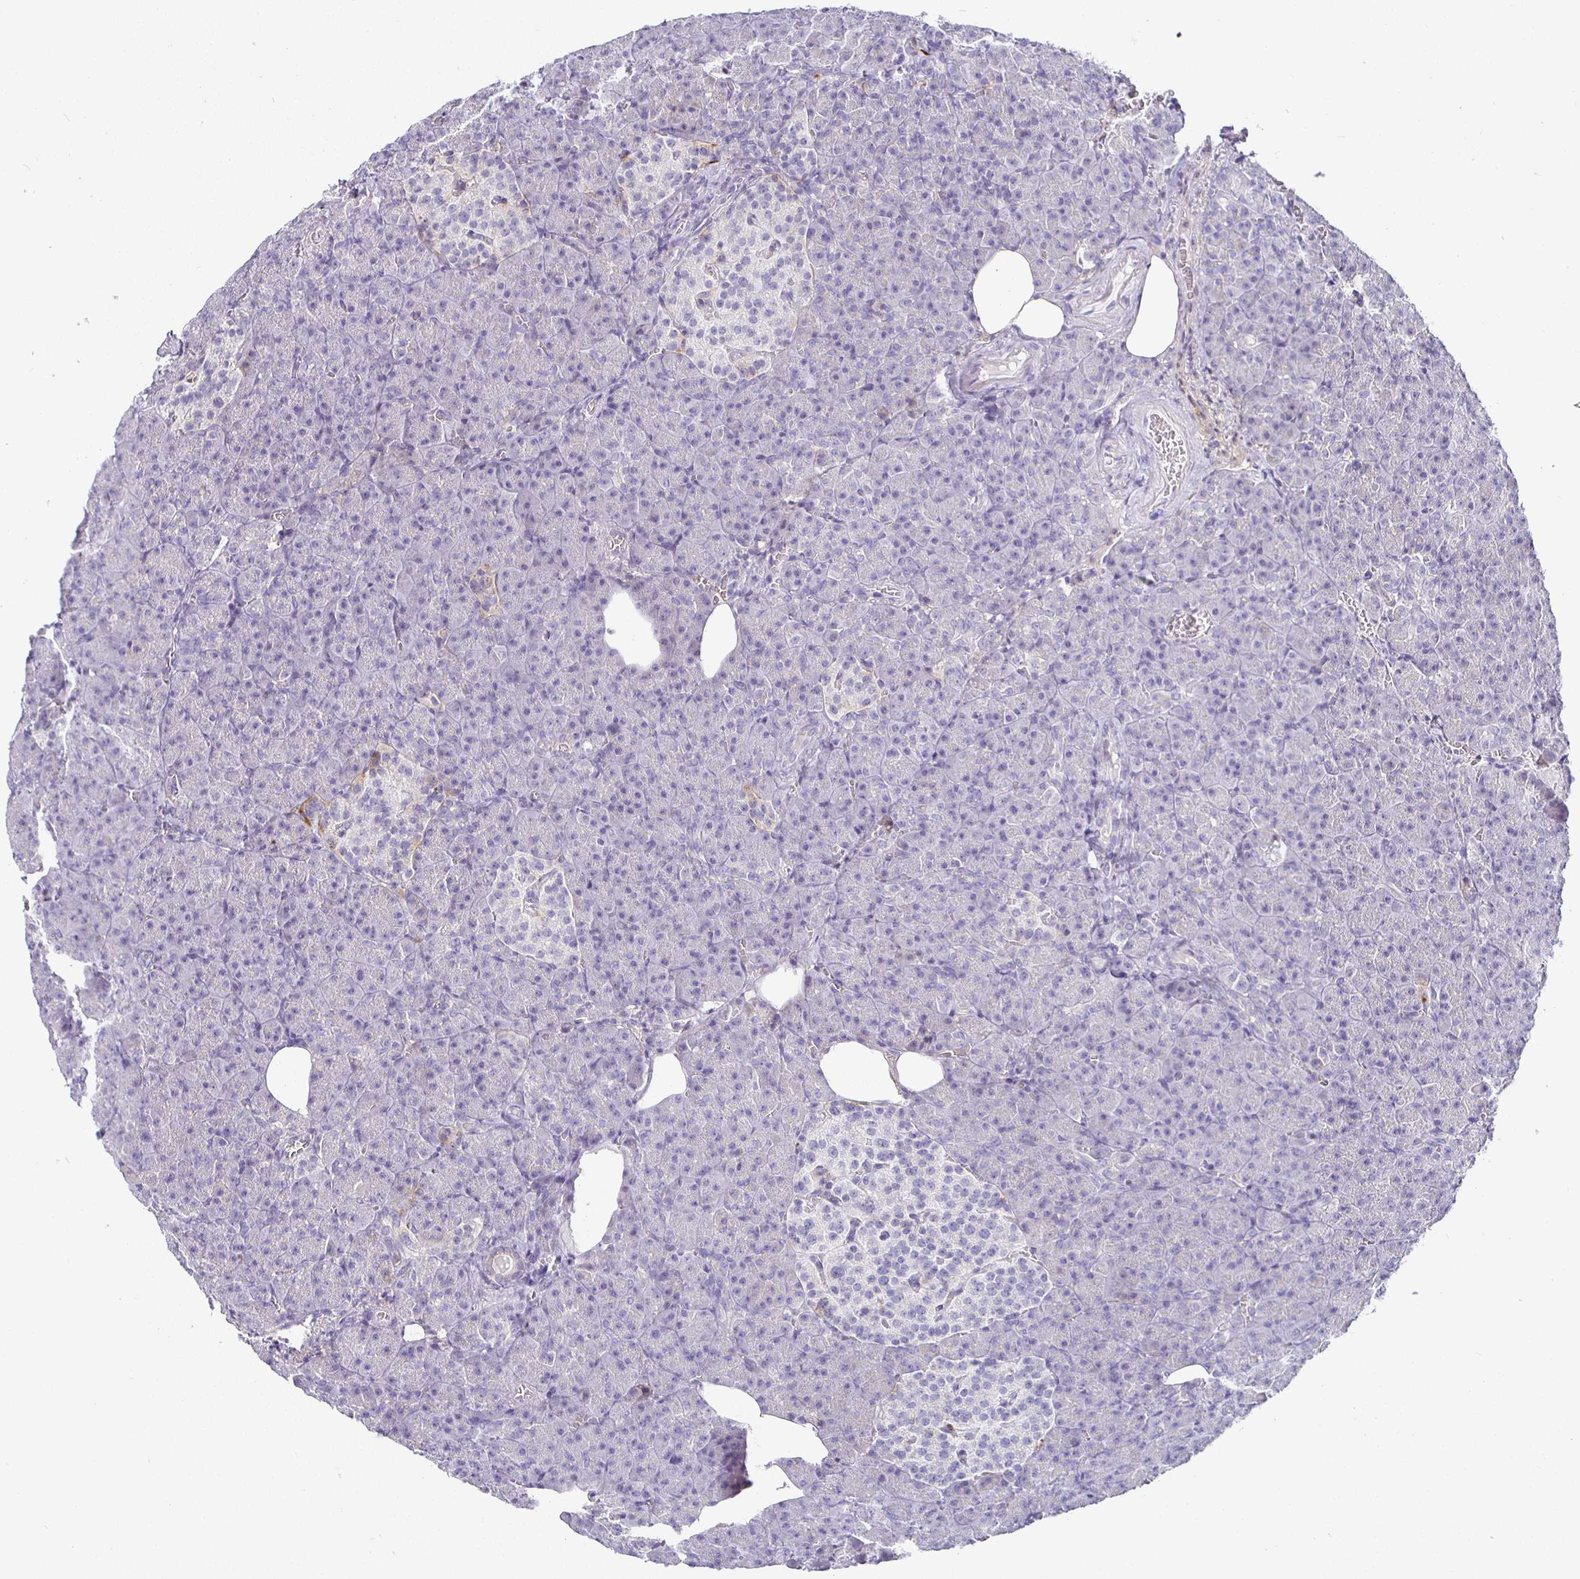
{"staining": {"intensity": "negative", "quantity": "none", "location": "none"}, "tissue": "pancreas", "cell_type": "Exocrine glandular cells", "image_type": "normal", "snomed": [{"axis": "morphology", "description": "Normal tissue, NOS"}, {"axis": "topography", "description": "Pancreas"}], "caption": "High magnification brightfield microscopy of unremarkable pancreas stained with DAB (3,3'-diaminobenzidine) (brown) and counterstained with hematoxylin (blue): exocrine glandular cells show no significant staining.", "gene": "SIRPA", "patient": {"sex": "female", "age": 74}}